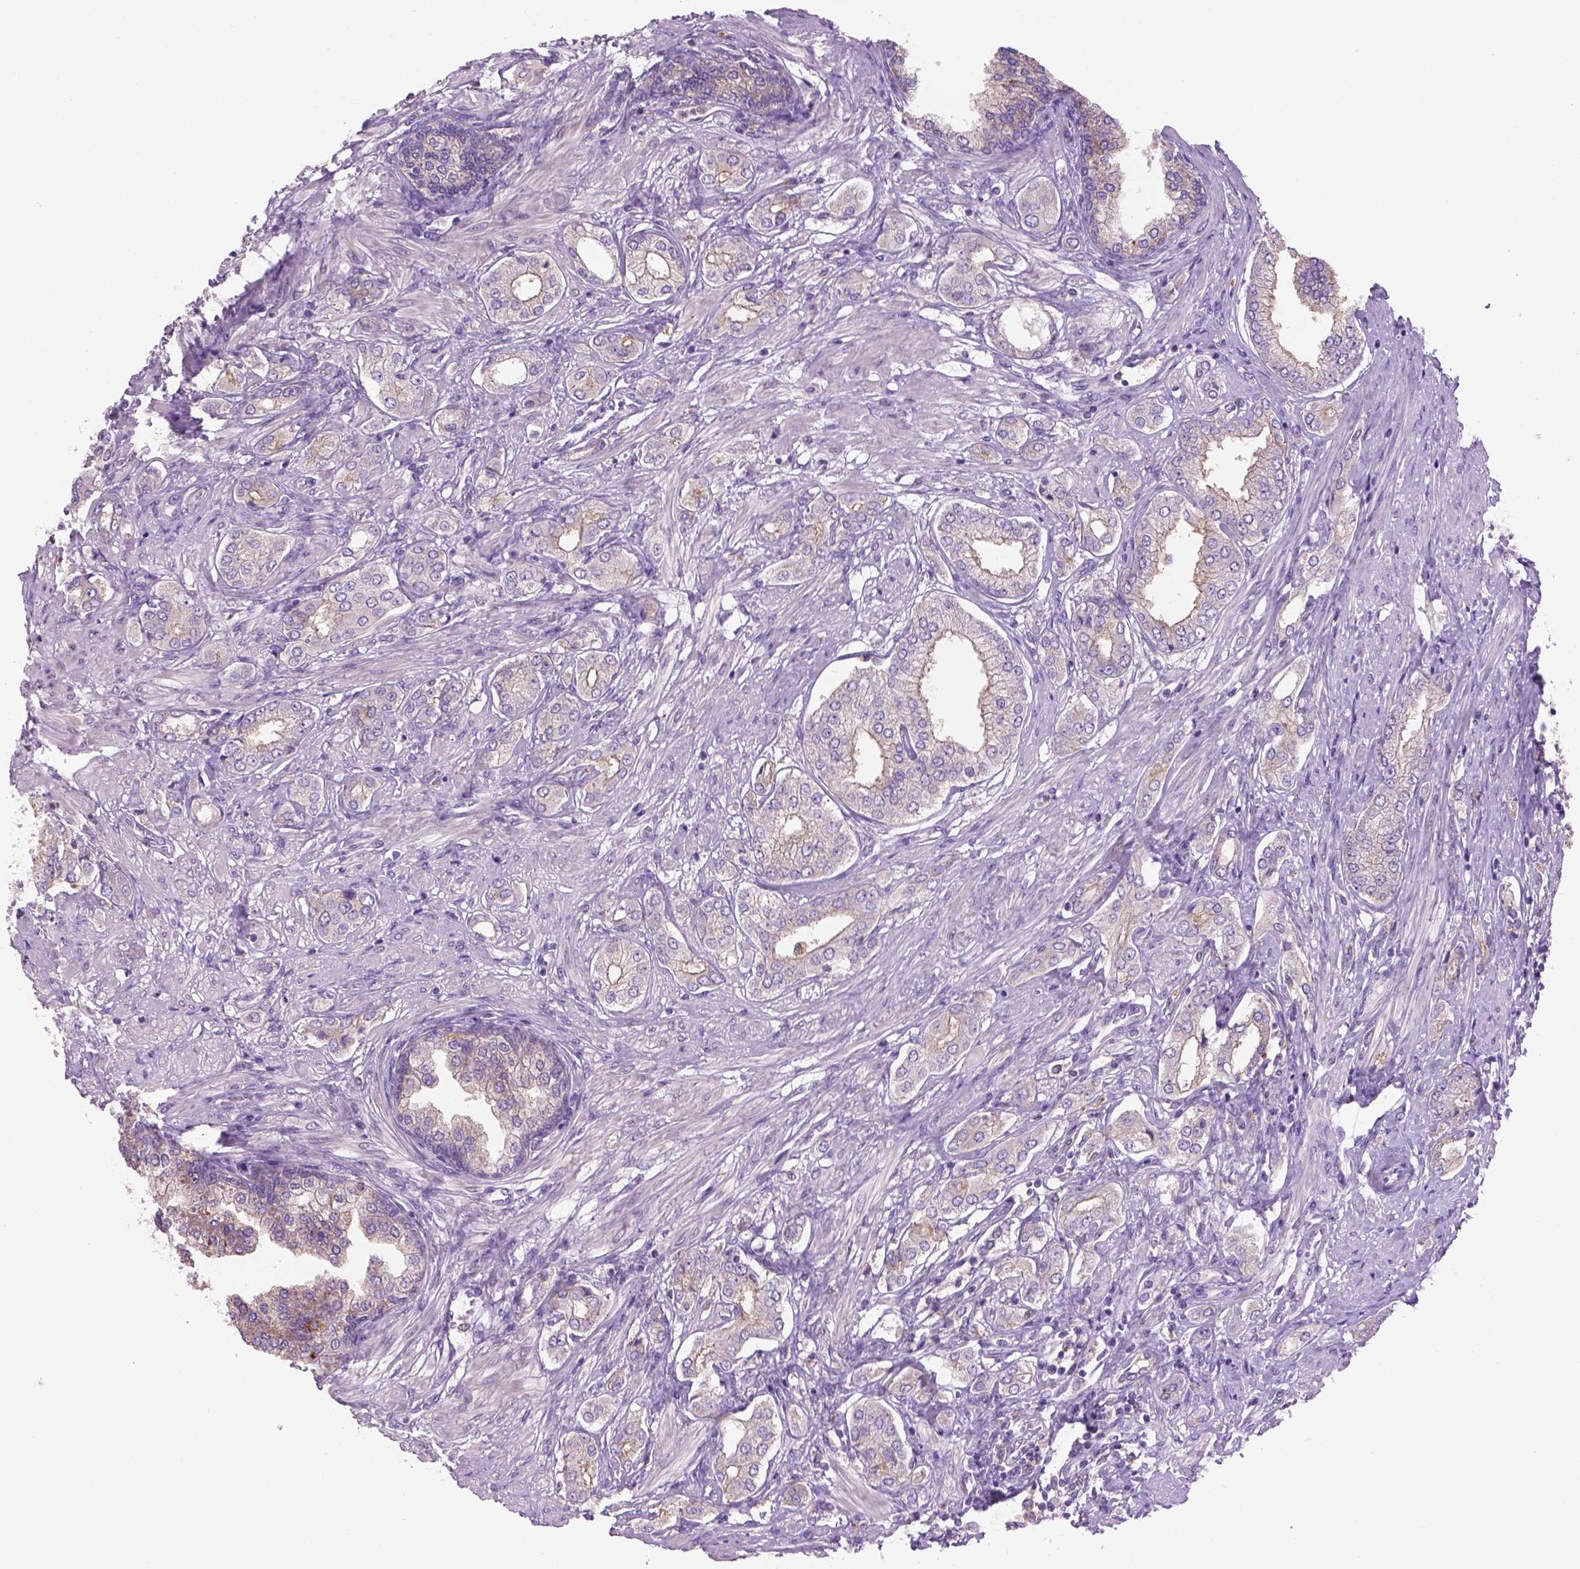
{"staining": {"intensity": "moderate", "quantity": "<25%", "location": "cytoplasmic/membranous"}, "tissue": "prostate cancer", "cell_type": "Tumor cells", "image_type": "cancer", "snomed": [{"axis": "morphology", "description": "Adenocarcinoma, NOS"}, {"axis": "topography", "description": "Prostate"}], "caption": "Prostate cancer tissue displays moderate cytoplasmic/membranous expression in about <25% of tumor cells (IHC, brightfield microscopy, high magnification).", "gene": "CDH7", "patient": {"sex": "male", "age": 63}}